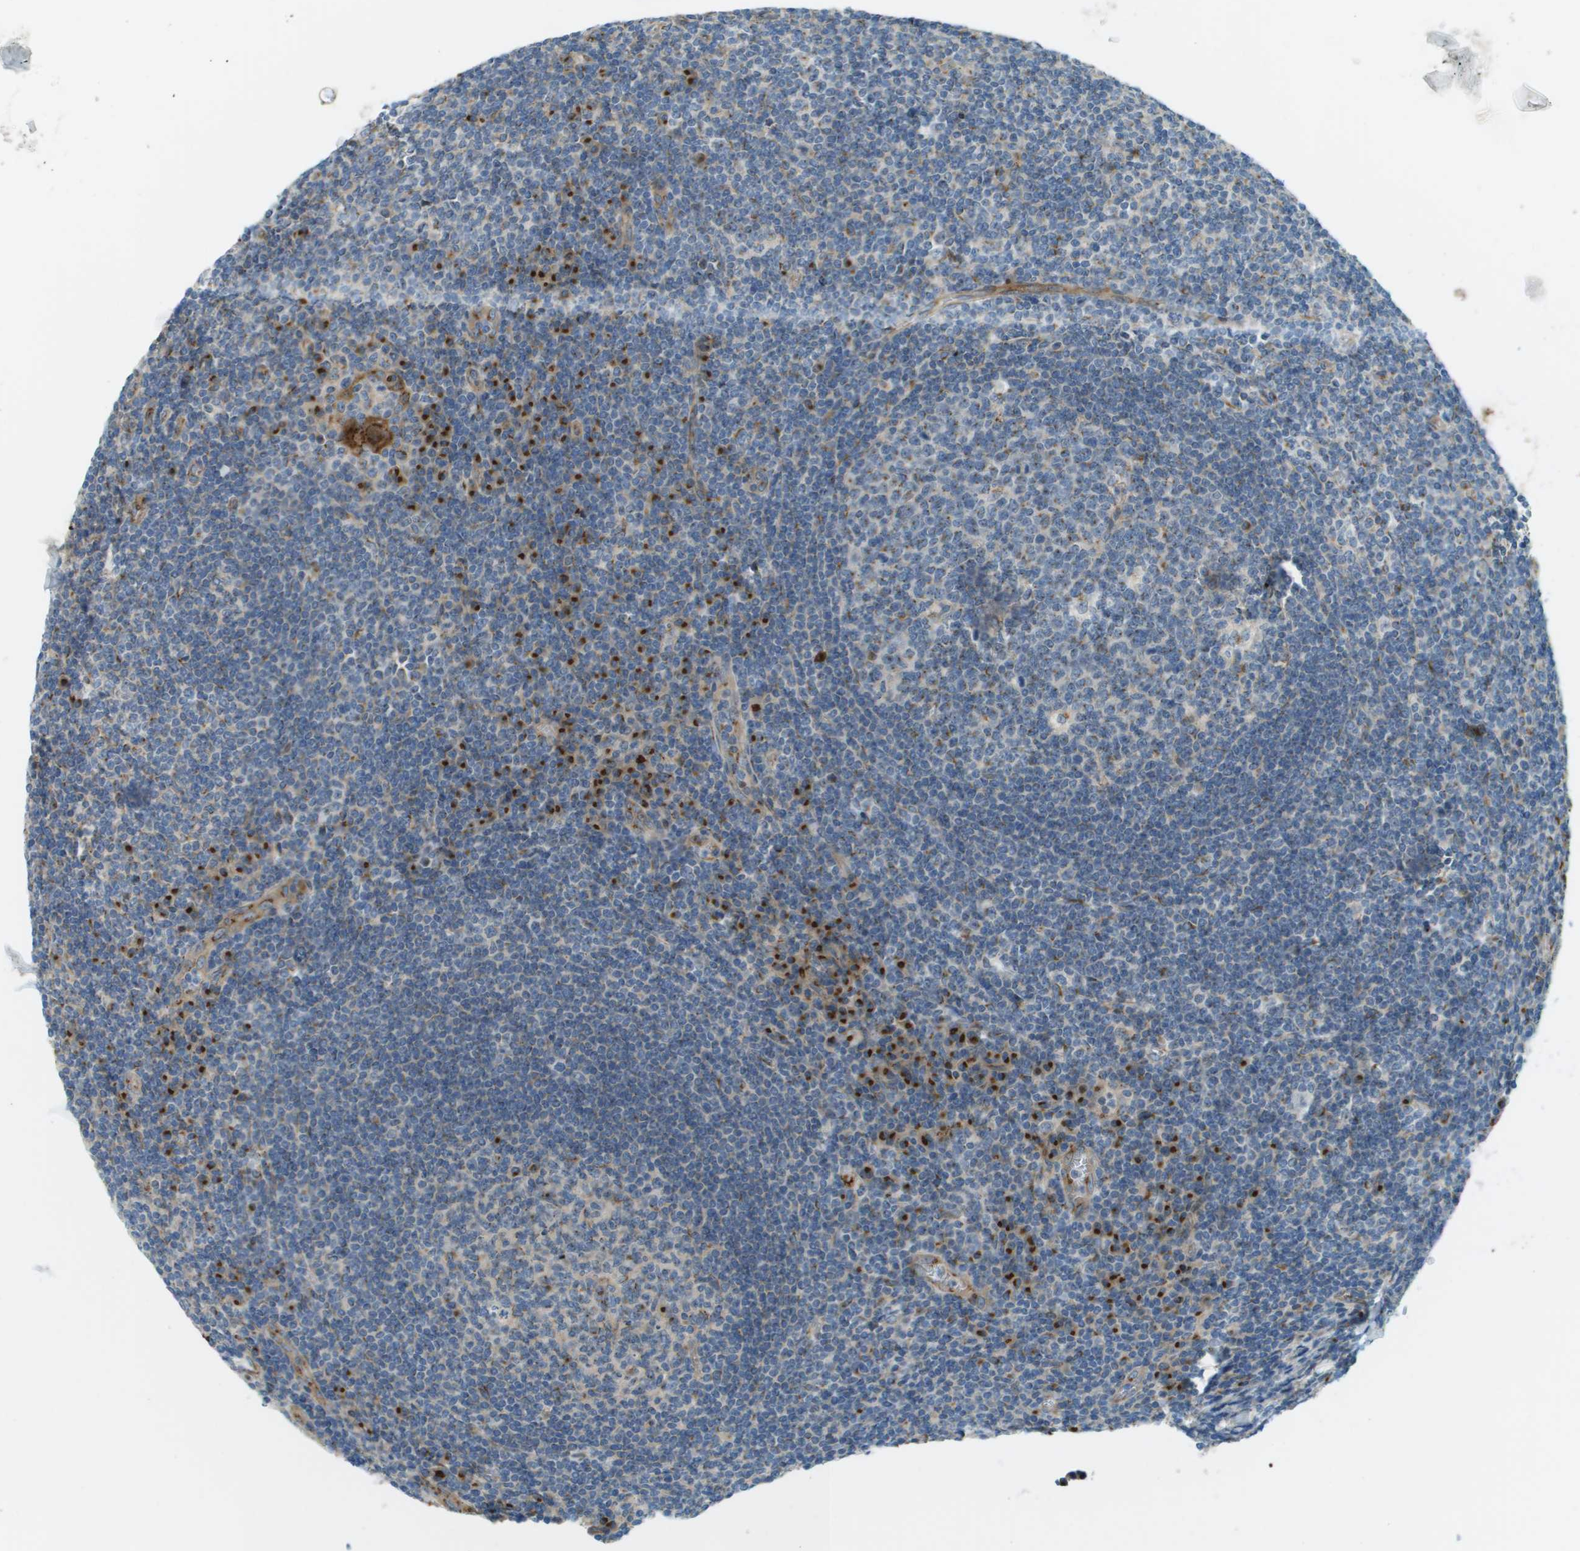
{"staining": {"intensity": "strong", "quantity": "<25%", "location": "cytoplasmic/membranous"}, "tissue": "tonsil", "cell_type": "Germinal center cells", "image_type": "normal", "snomed": [{"axis": "morphology", "description": "Normal tissue, NOS"}, {"axis": "topography", "description": "Tonsil"}], "caption": "Strong cytoplasmic/membranous positivity for a protein is present in approximately <25% of germinal center cells of normal tonsil using IHC.", "gene": "ACBD3", "patient": {"sex": "male", "age": 37}}